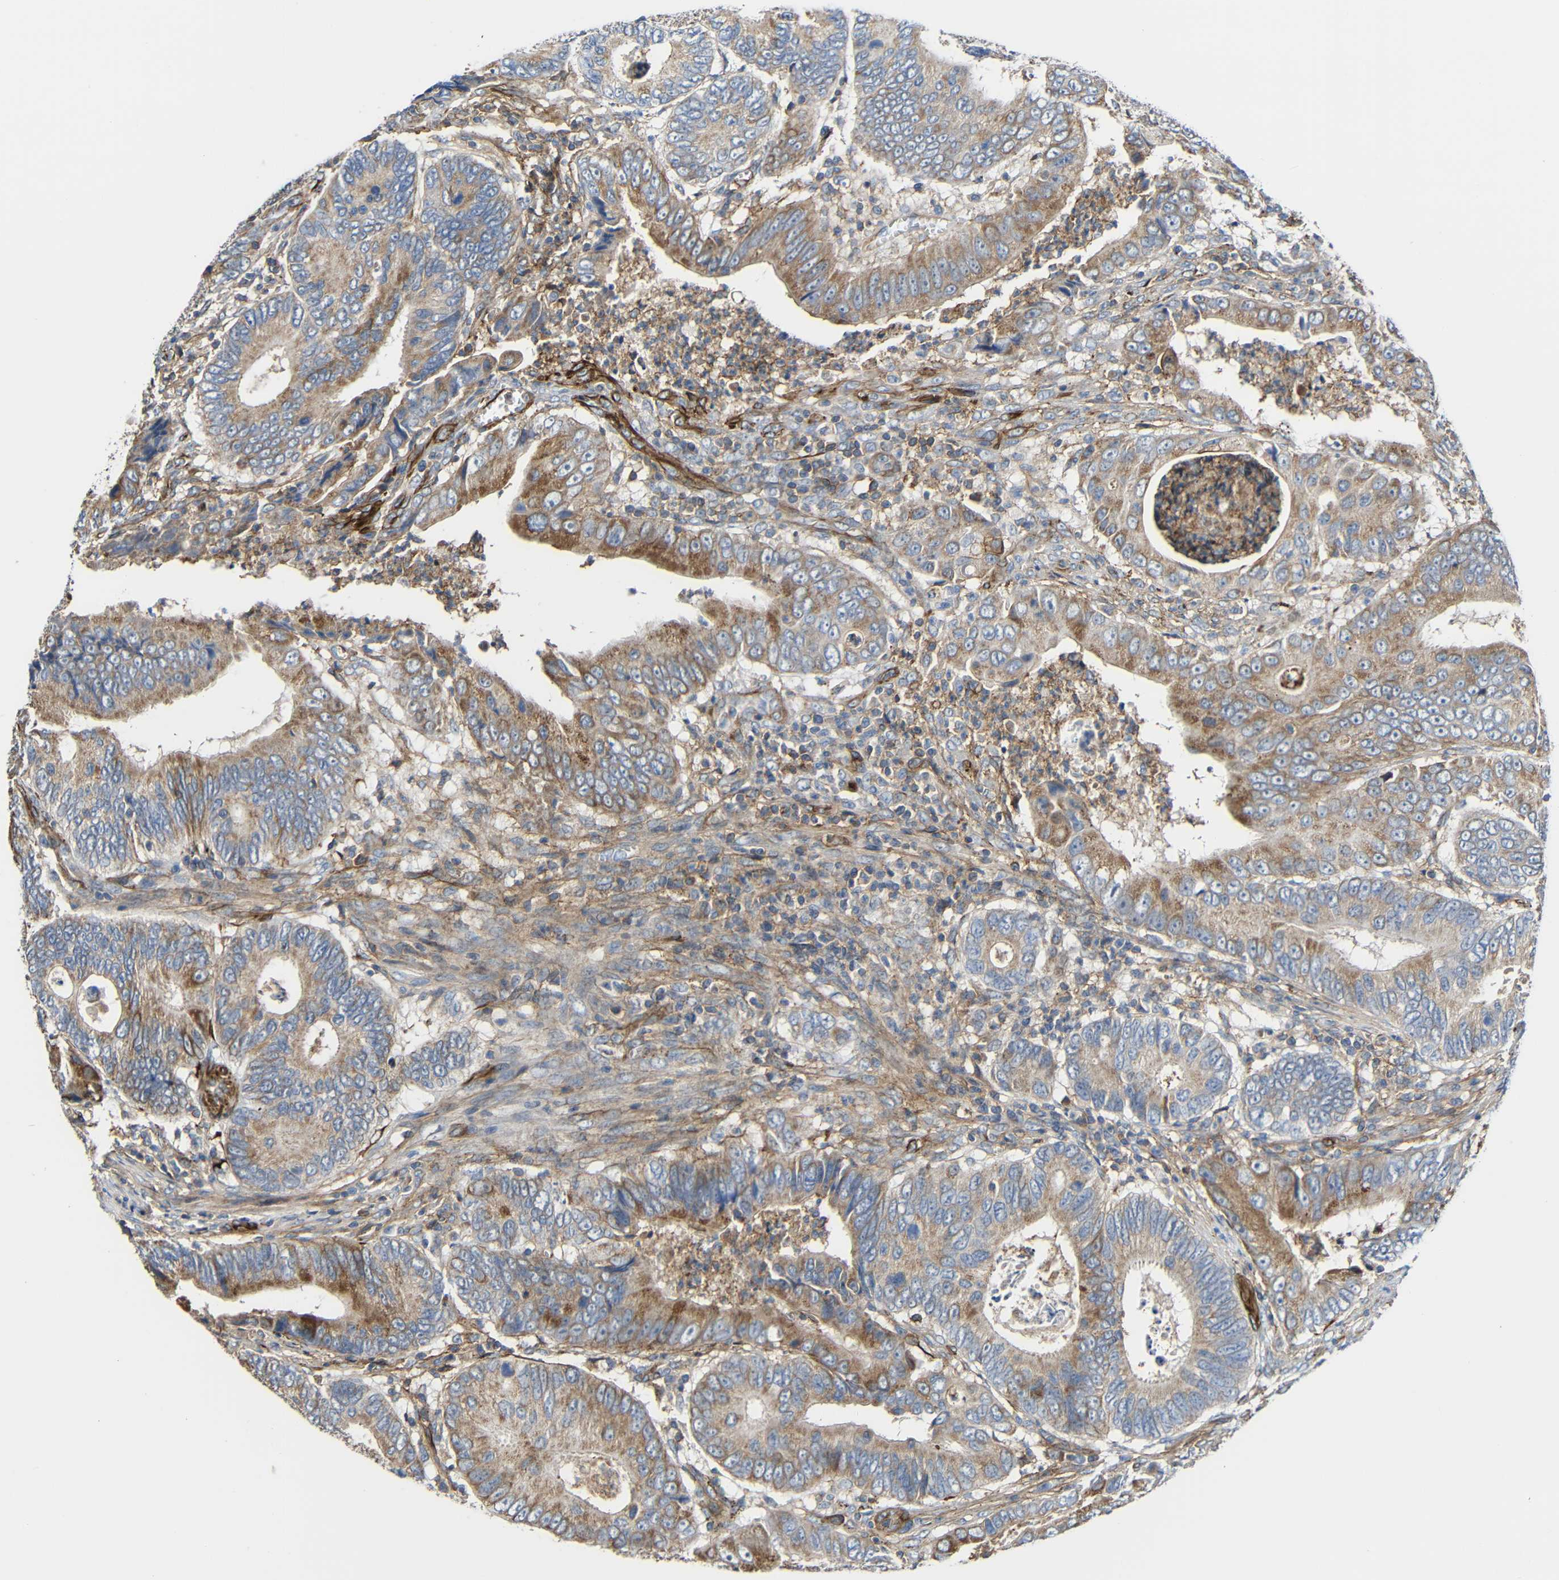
{"staining": {"intensity": "moderate", "quantity": ">75%", "location": "cytoplasmic/membranous"}, "tissue": "colorectal cancer", "cell_type": "Tumor cells", "image_type": "cancer", "snomed": [{"axis": "morphology", "description": "Inflammation, NOS"}, {"axis": "morphology", "description": "Adenocarcinoma, NOS"}, {"axis": "topography", "description": "Colon"}], "caption": "Human colorectal adenocarcinoma stained for a protein (brown) shows moderate cytoplasmic/membranous positive positivity in about >75% of tumor cells.", "gene": "IGSF10", "patient": {"sex": "male", "age": 72}}